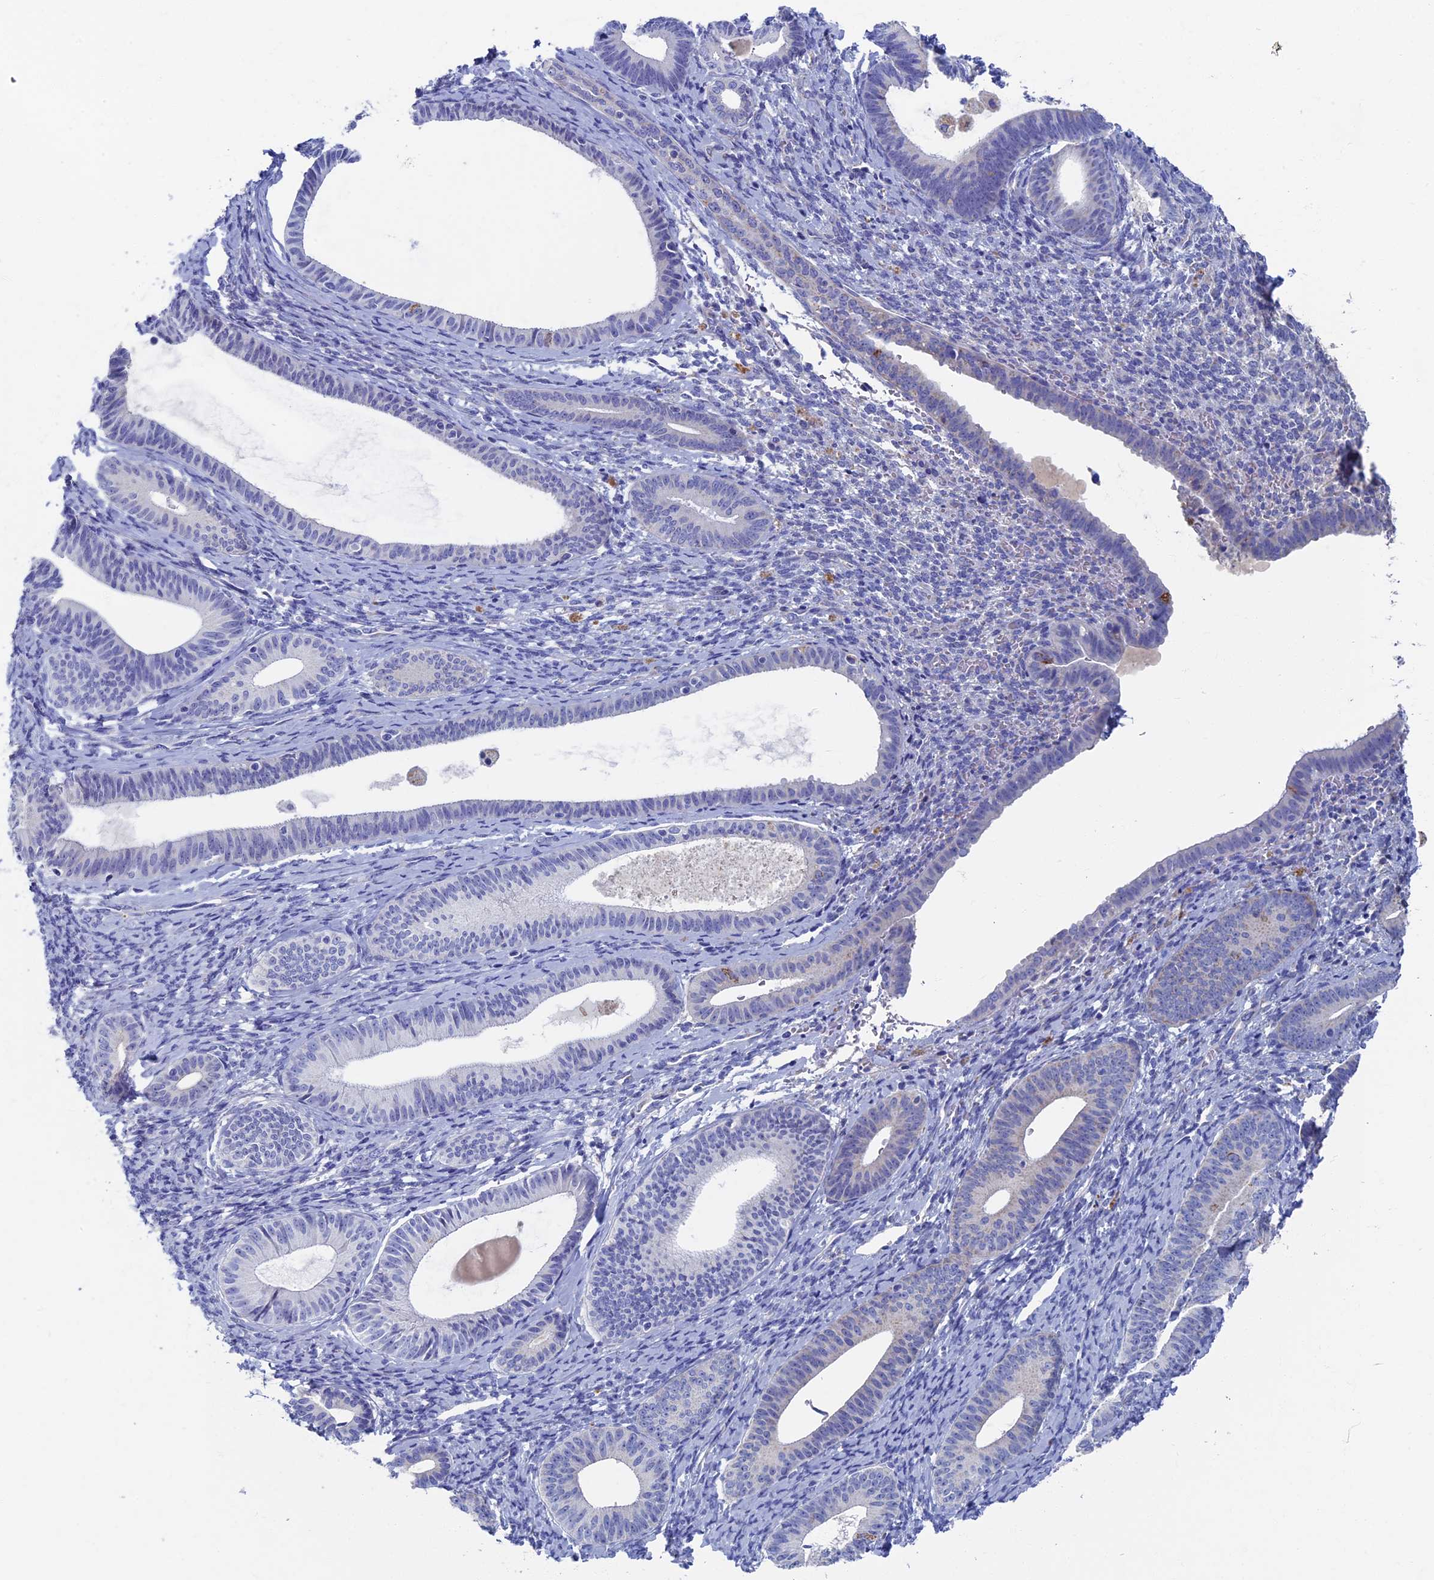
{"staining": {"intensity": "negative", "quantity": "none", "location": "none"}, "tissue": "endometrium", "cell_type": "Cells in endometrial stroma", "image_type": "normal", "snomed": [{"axis": "morphology", "description": "Normal tissue, NOS"}, {"axis": "topography", "description": "Endometrium"}], "caption": "Immunohistochemistry photomicrograph of unremarkable human endometrium stained for a protein (brown), which exhibits no expression in cells in endometrial stroma.", "gene": "OAT", "patient": {"sex": "female", "age": 65}}